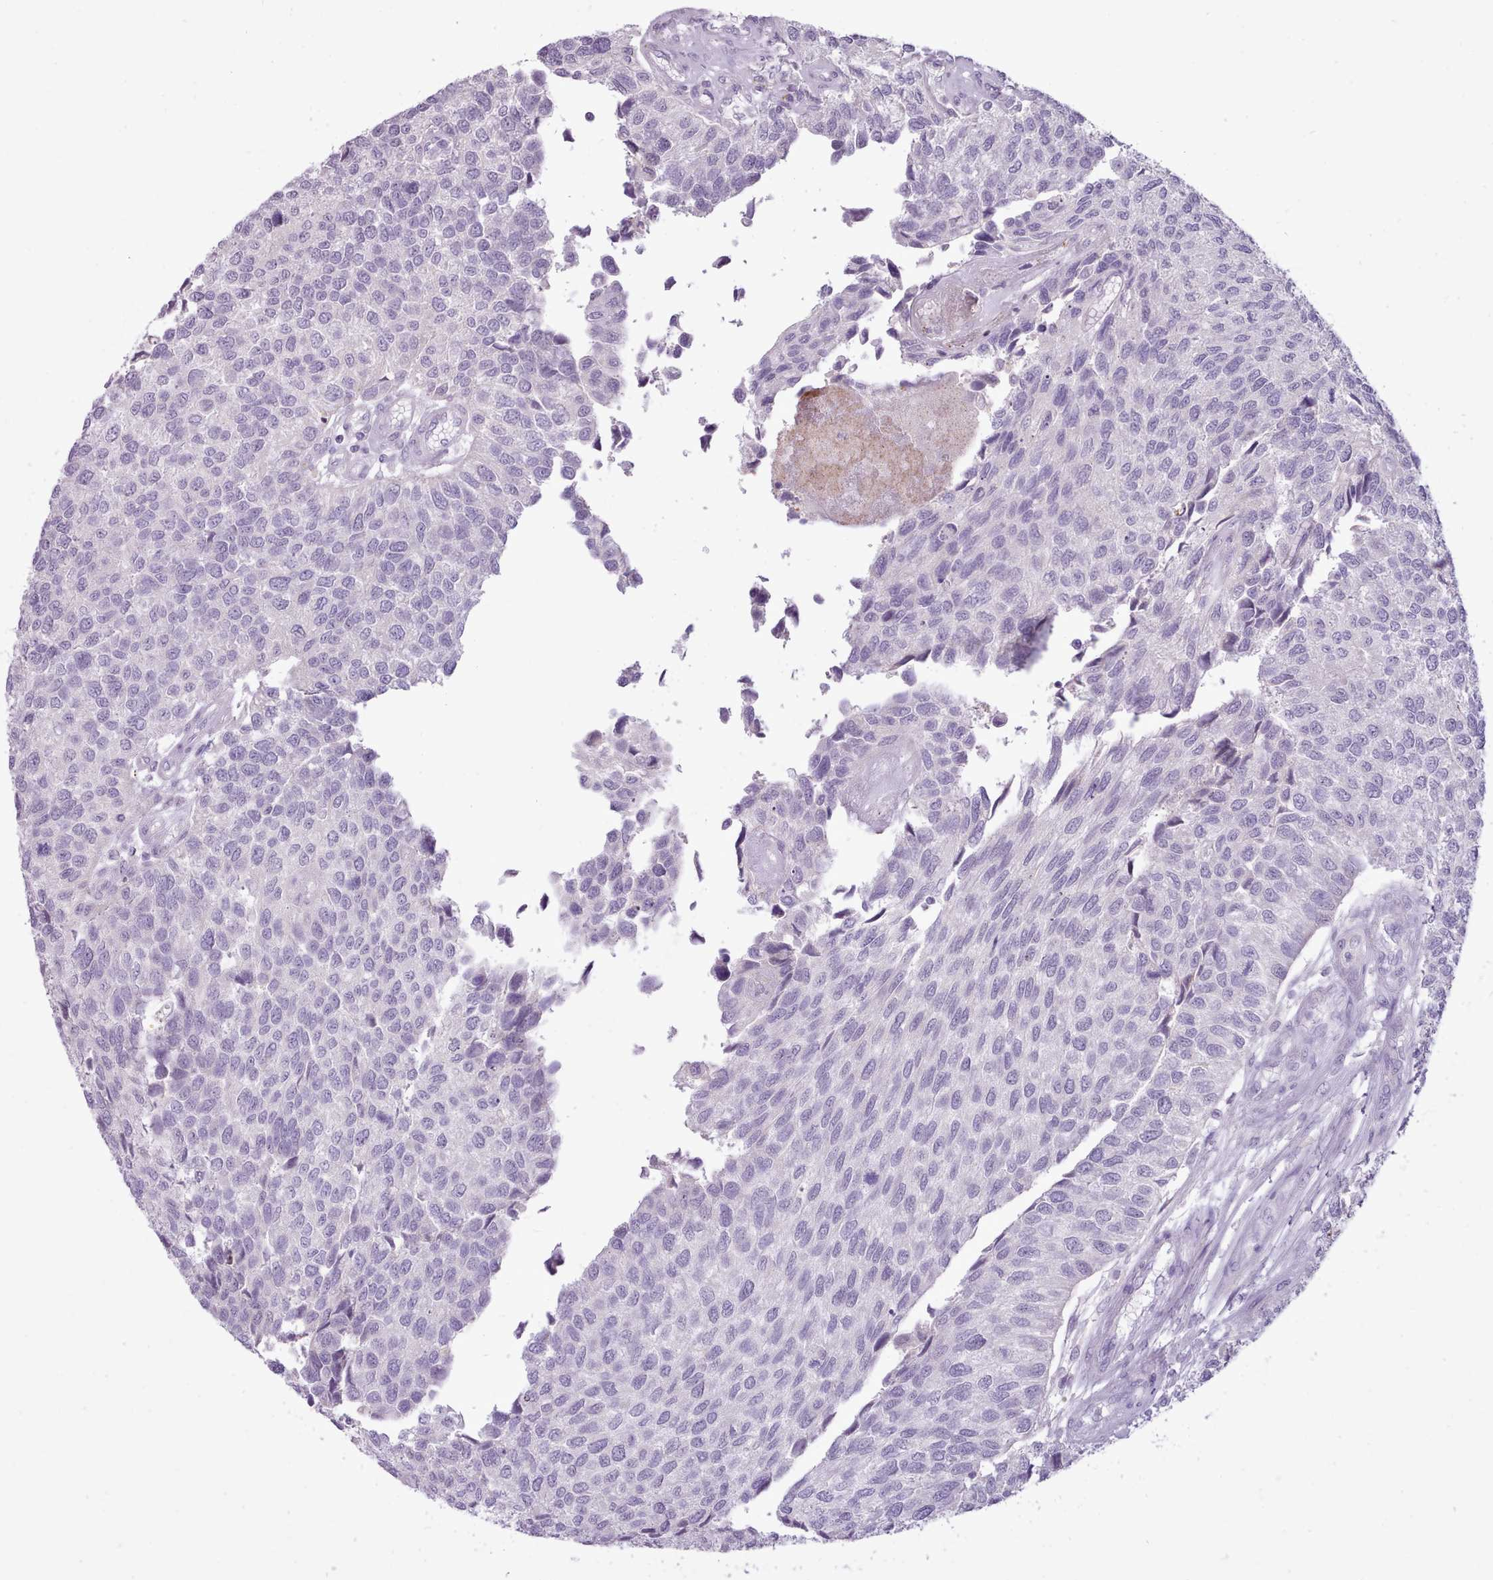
{"staining": {"intensity": "negative", "quantity": "none", "location": "none"}, "tissue": "urothelial cancer", "cell_type": "Tumor cells", "image_type": "cancer", "snomed": [{"axis": "morphology", "description": "Urothelial carcinoma, NOS"}, {"axis": "topography", "description": "Urinary bladder"}], "caption": "There is no significant expression in tumor cells of transitional cell carcinoma.", "gene": "ATRAID", "patient": {"sex": "male", "age": 55}}